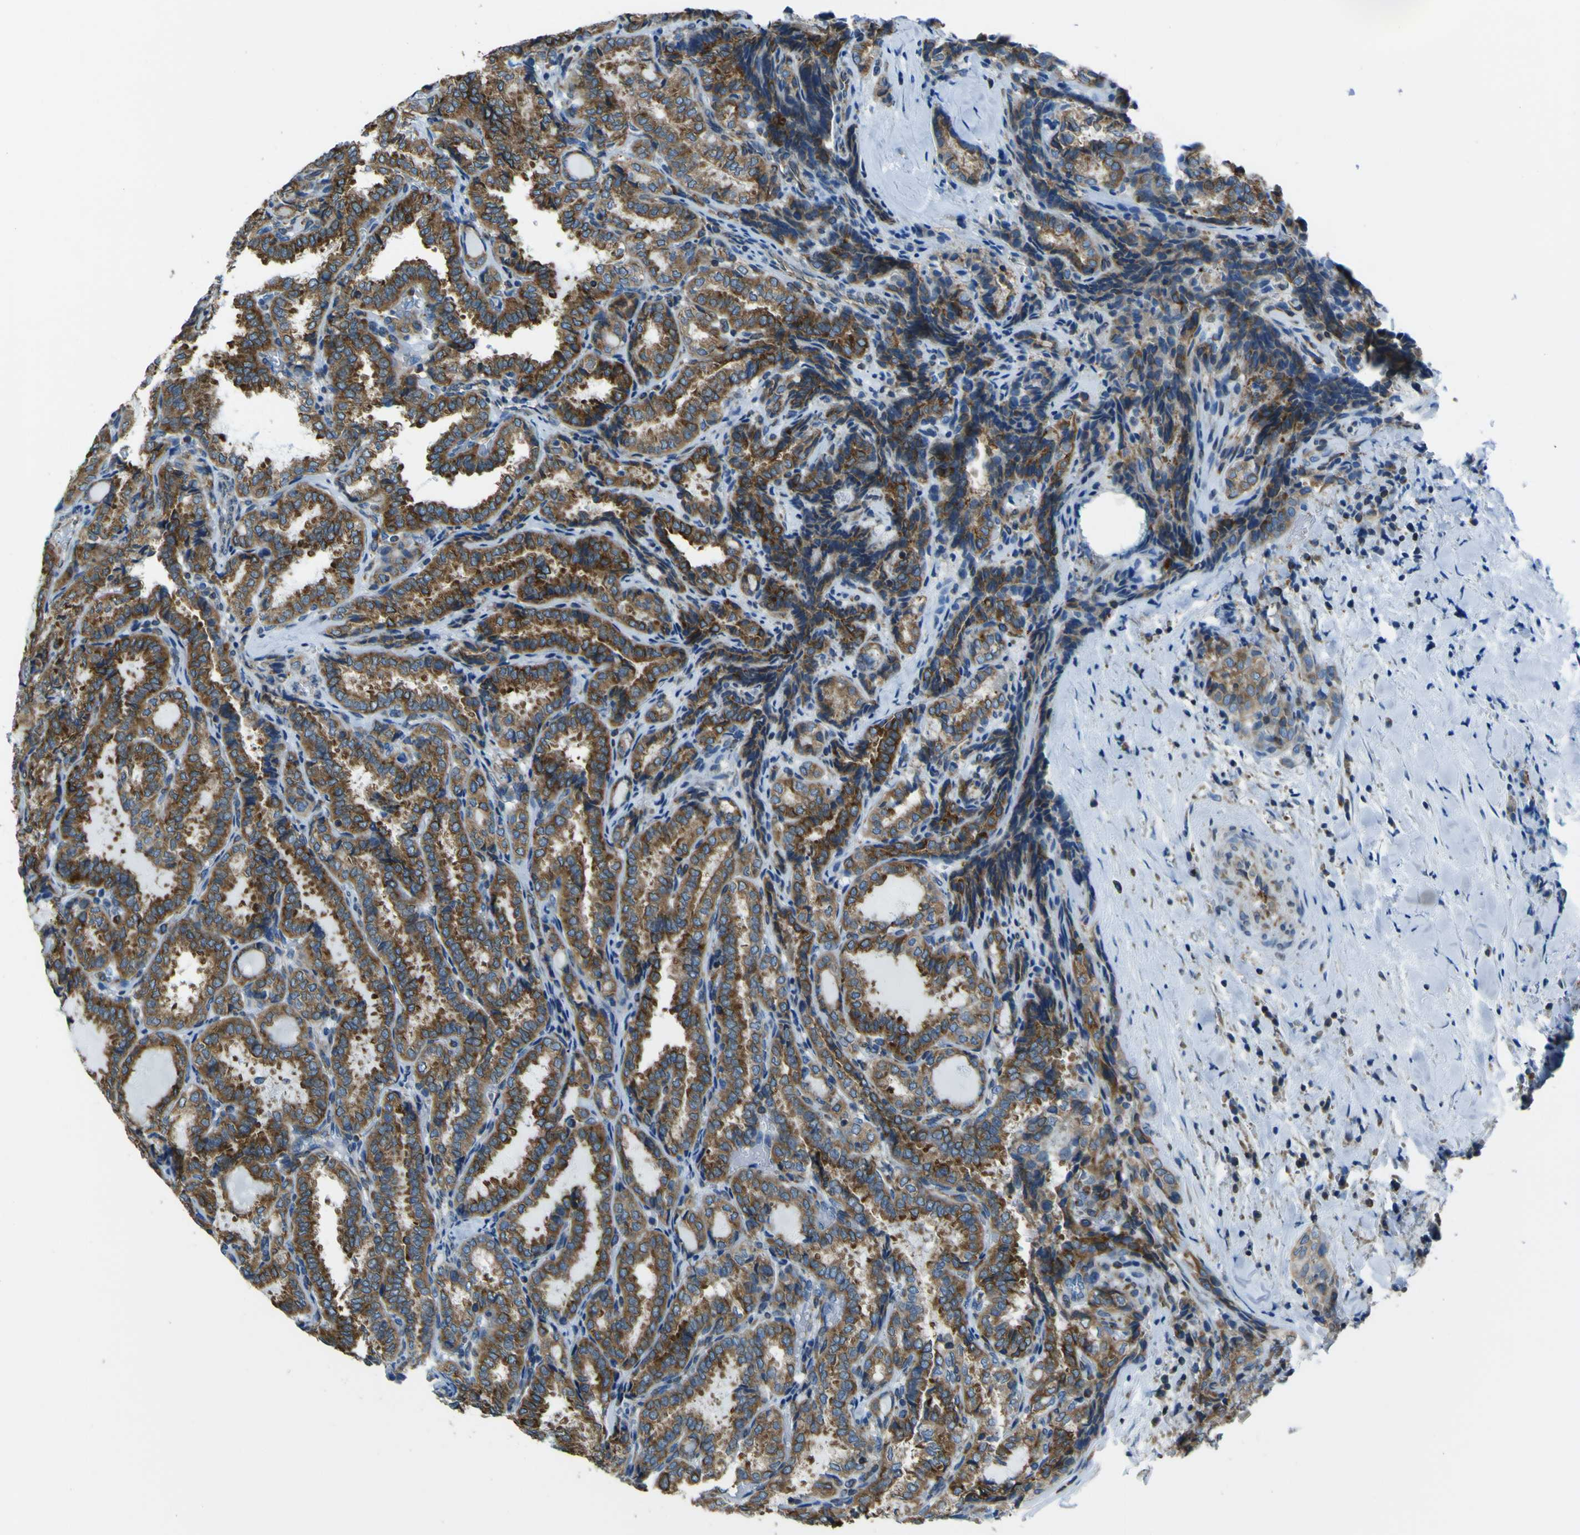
{"staining": {"intensity": "strong", "quantity": ">75%", "location": "cytoplasmic/membranous"}, "tissue": "thyroid cancer", "cell_type": "Tumor cells", "image_type": "cancer", "snomed": [{"axis": "morphology", "description": "Normal tissue, NOS"}, {"axis": "morphology", "description": "Papillary adenocarcinoma, NOS"}, {"axis": "topography", "description": "Thyroid gland"}], "caption": "Tumor cells exhibit strong cytoplasmic/membranous staining in about >75% of cells in thyroid cancer (papillary adenocarcinoma).", "gene": "STIM1", "patient": {"sex": "female", "age": 30}}